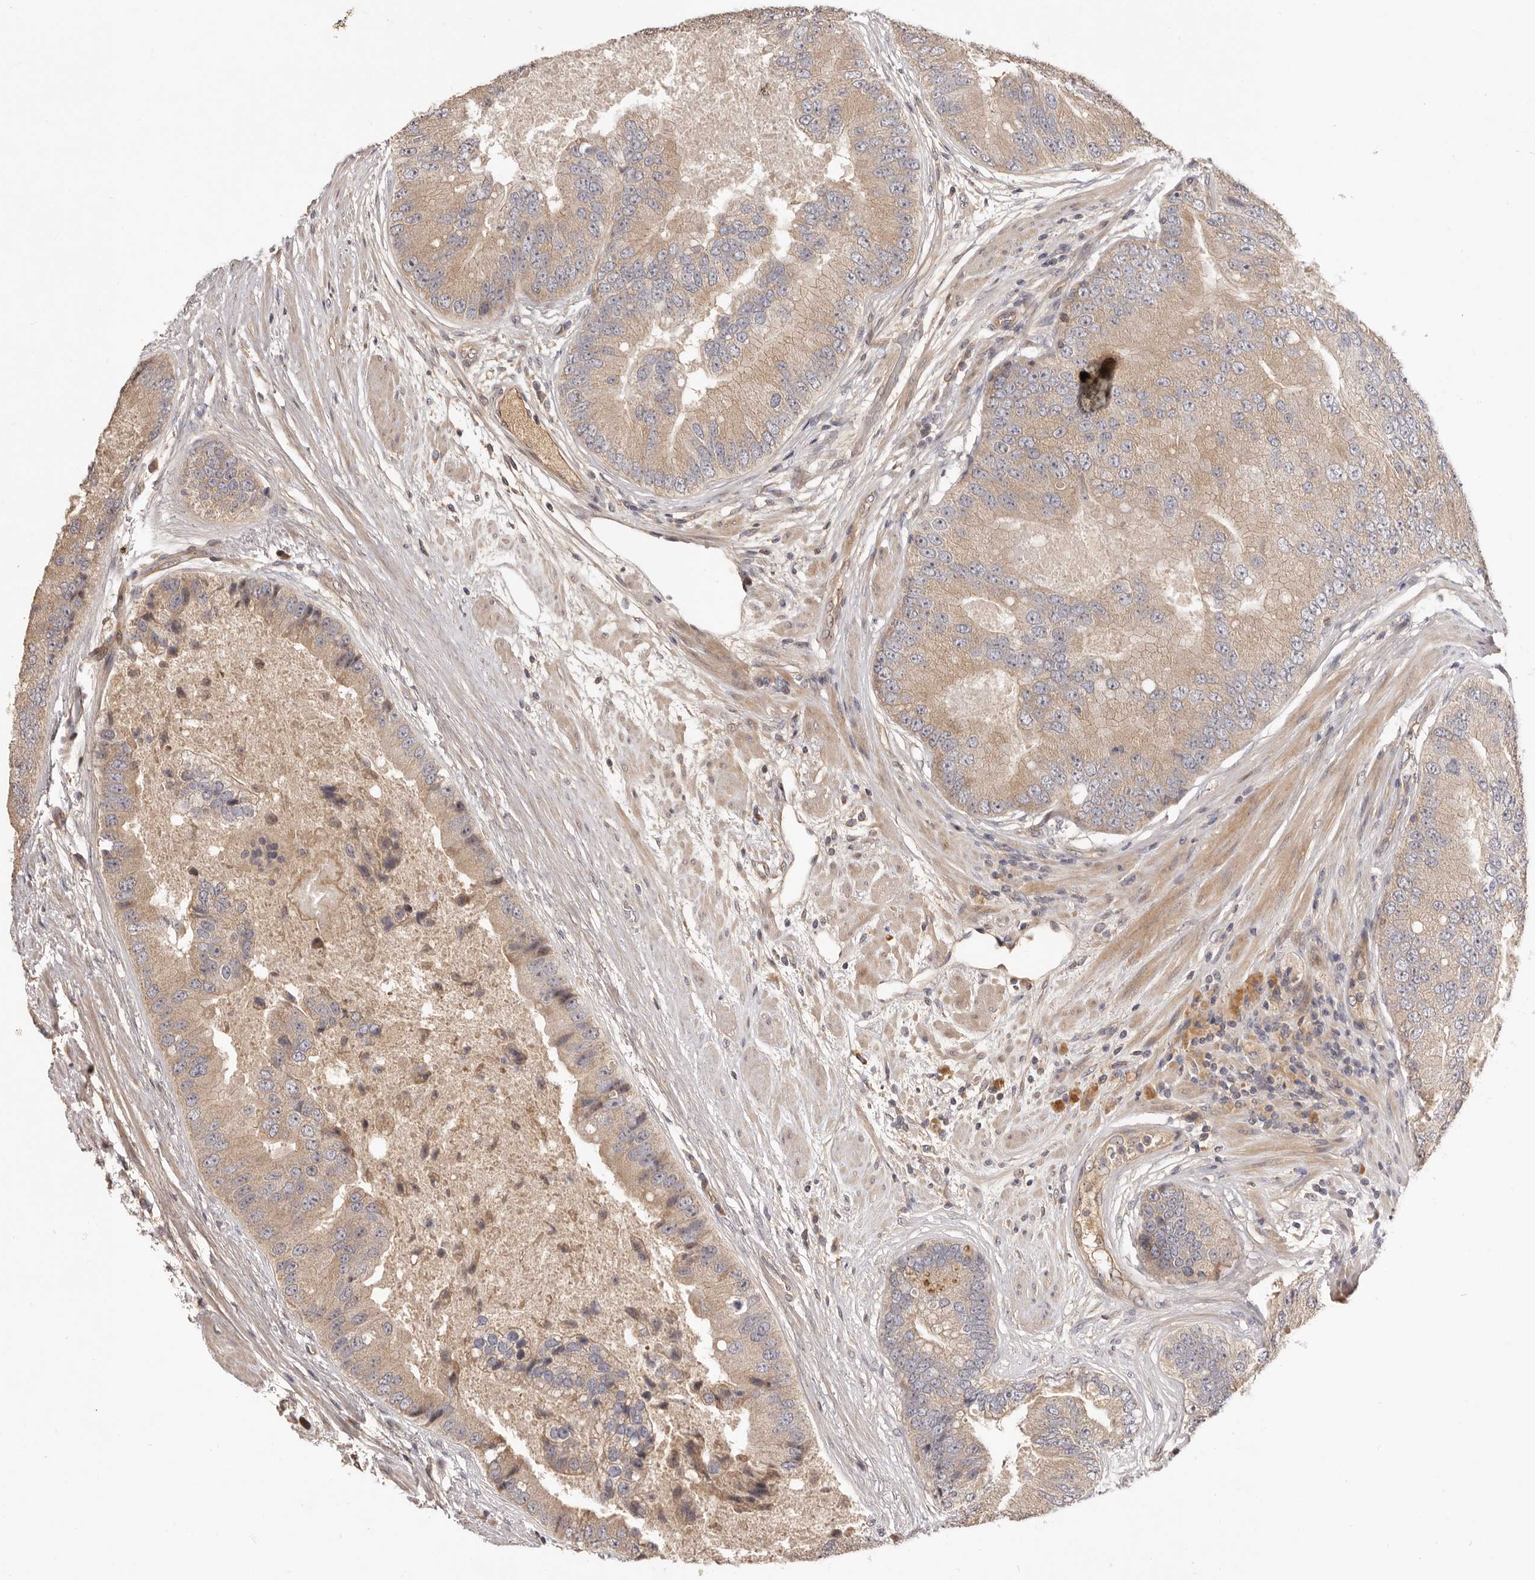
{"staining": {"intensity": "weak", "quantity": ">75%", "location": "cytoplasmic/membranous"}, "tissue": "prostate cancer", "cell_type": "Tumor cells", "image_type": "cancer", "snomed": [{"axis": "morphology", "description": "Adenocarcinoma, High grade"}, {"axis": "topography", "description": "Prostate"}], "caption": "Brown immunohistochemical staining in human high-grade adenocarcinoma (prostate) reveals weak cytoplasmic/membranous positivity in approximately >75% of tumor cells. (DAB (3,3'-diaminobenzidine) IHC, brown staining for protein, blue staining for nuclei).", "gene": "DOP1A", "patient": {"sex": "male", "age": 70}}